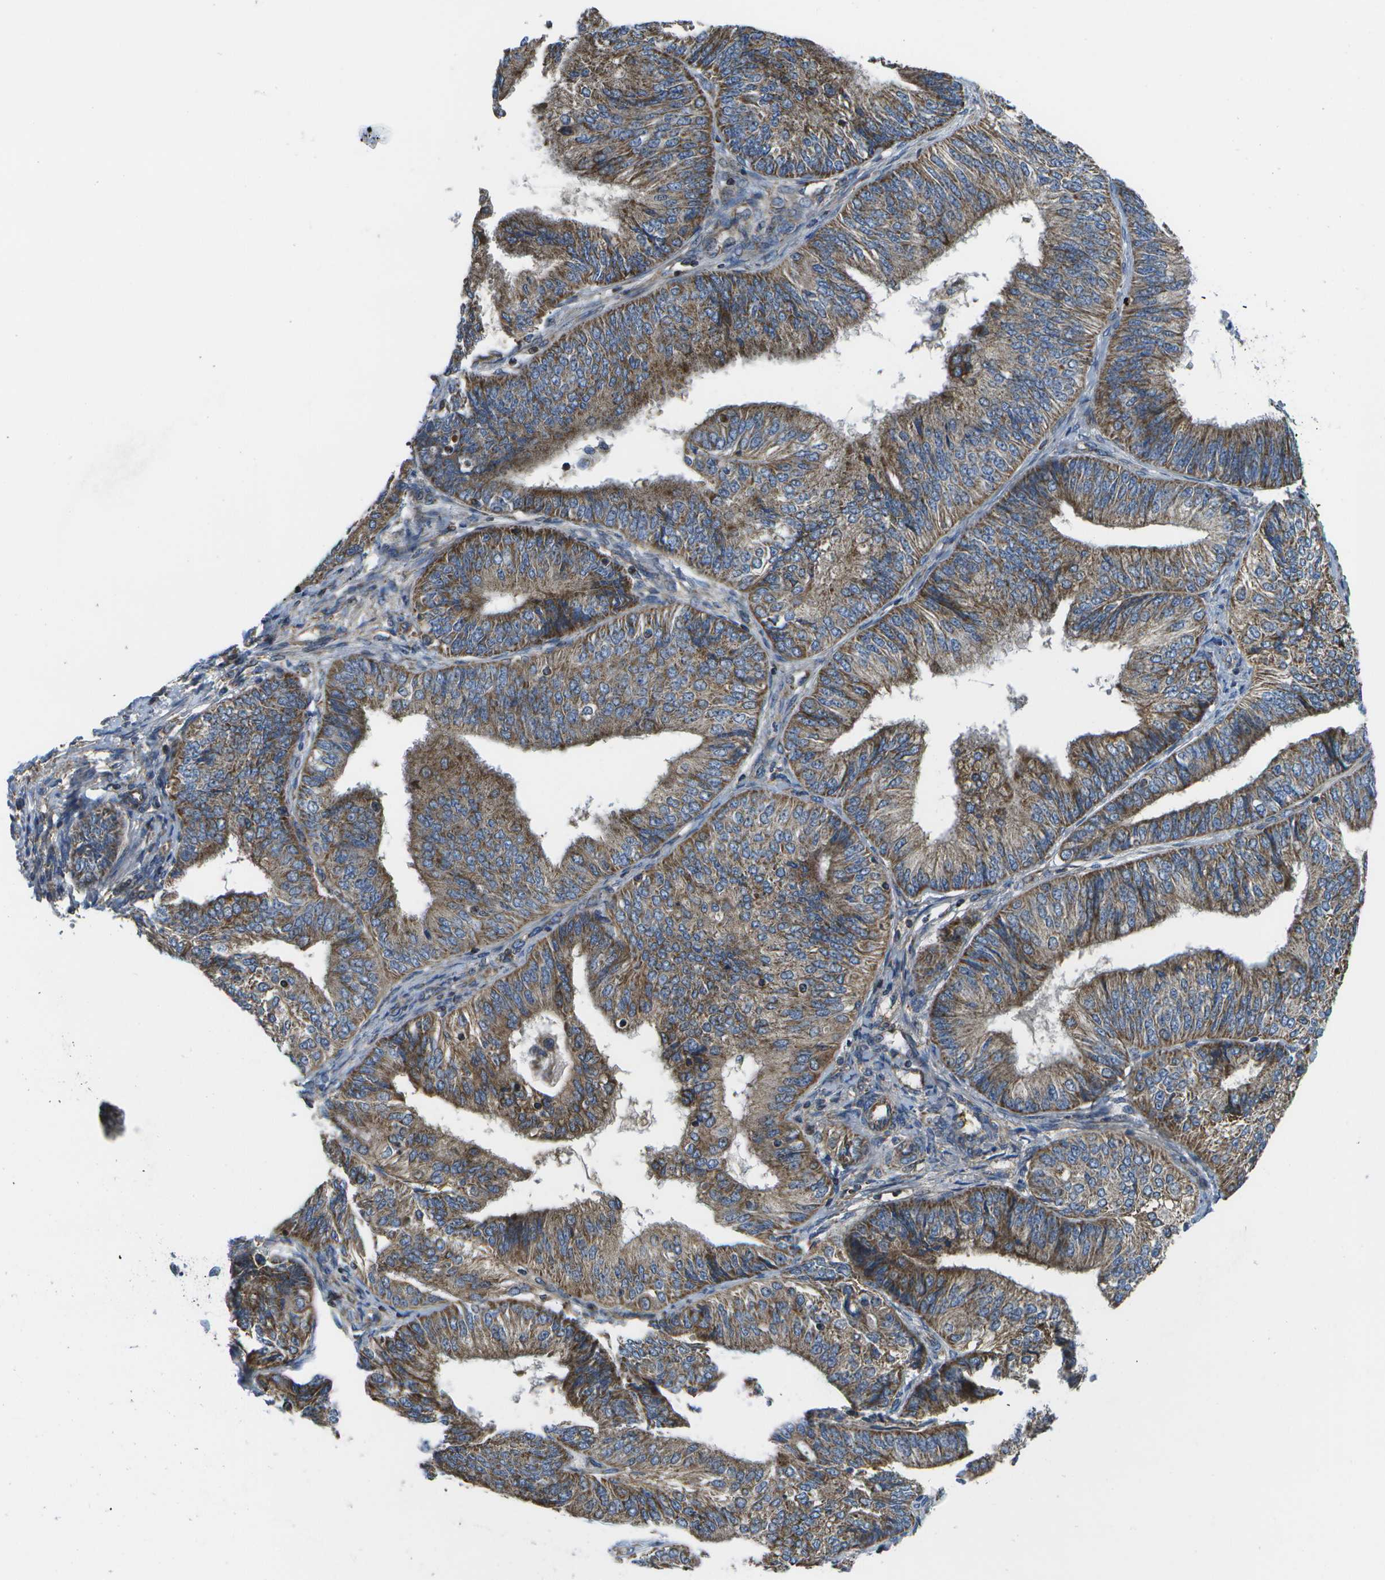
{"staining": {"intensity": "weak", "quantity": ">75%", "location": "cytoplasmic/membranous"}, "tissue": "endometrial cancer", "cell_type": "Tumor cells", "image_type": "cancer", "snomed": [{"axis": "morphology", "description": "Adenocarcinoma, NOS"}, {"axis": "topography", "description": "Endometrium"}], "caption": "Endometrial cancer tissue displays weak cytoplasmic/membranous expression in approximately >75% of tumor cells", "gene": "MVK", "patient": {"sex": "female", "age": 58}}